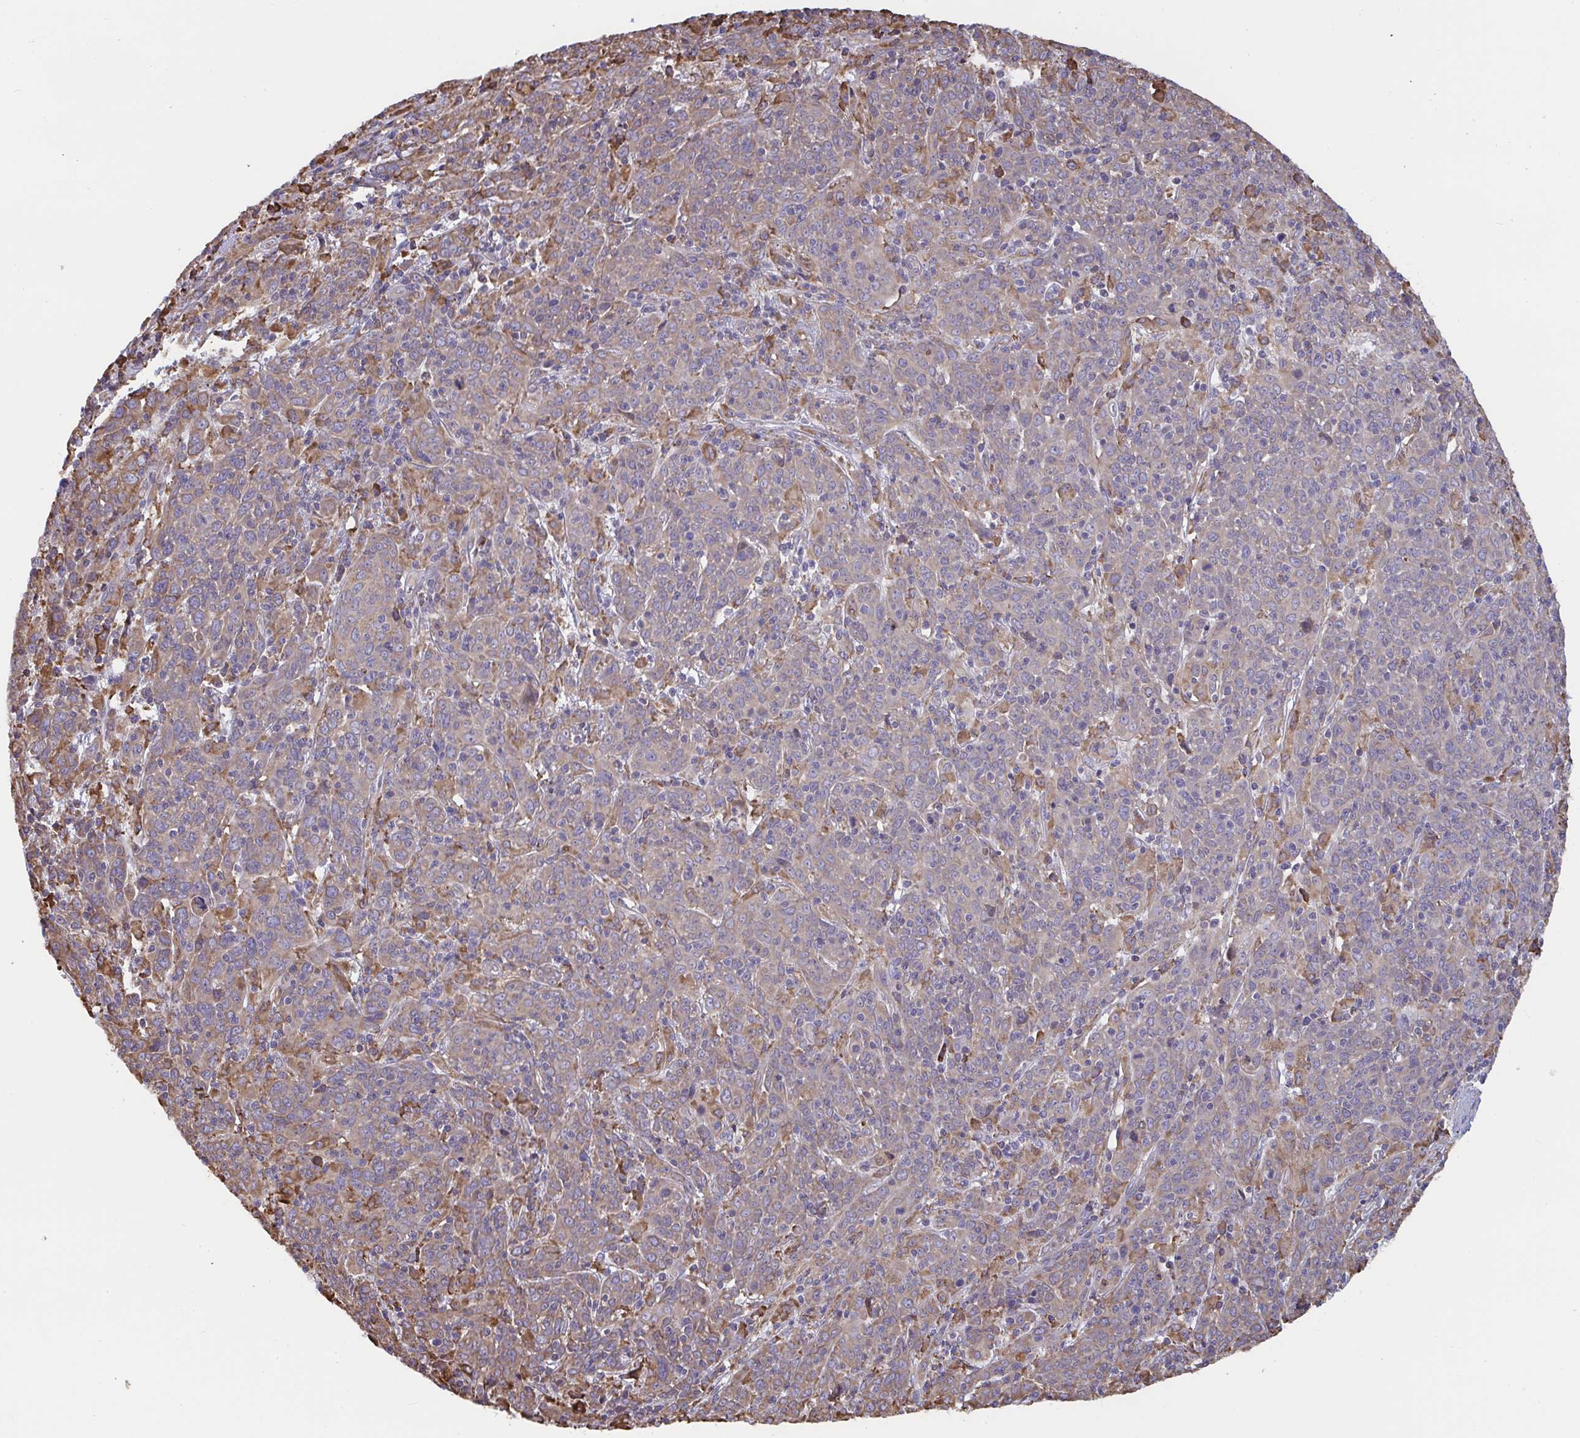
{"staining": {"intensity": "weak", "quantity": "<25%", "location": "cytoplasmic/membranous"}, "tissue": "cervical cancer", "cell_type": "Tumor cells", "image_type": "cancer", "snomed": [{"axis": "morphology", "description": "Squamous cell carcinoma, NOS"}, {"axis": "topography", "description": "Cervix"}], "caption": "Human squamous cell carcinoma (cervical) stained for a protein using immunohistochemistry (IHC) displays no expression in tumor cells.", "gene": "MYMK", "patient": {"sex": "female", "age": 67}}